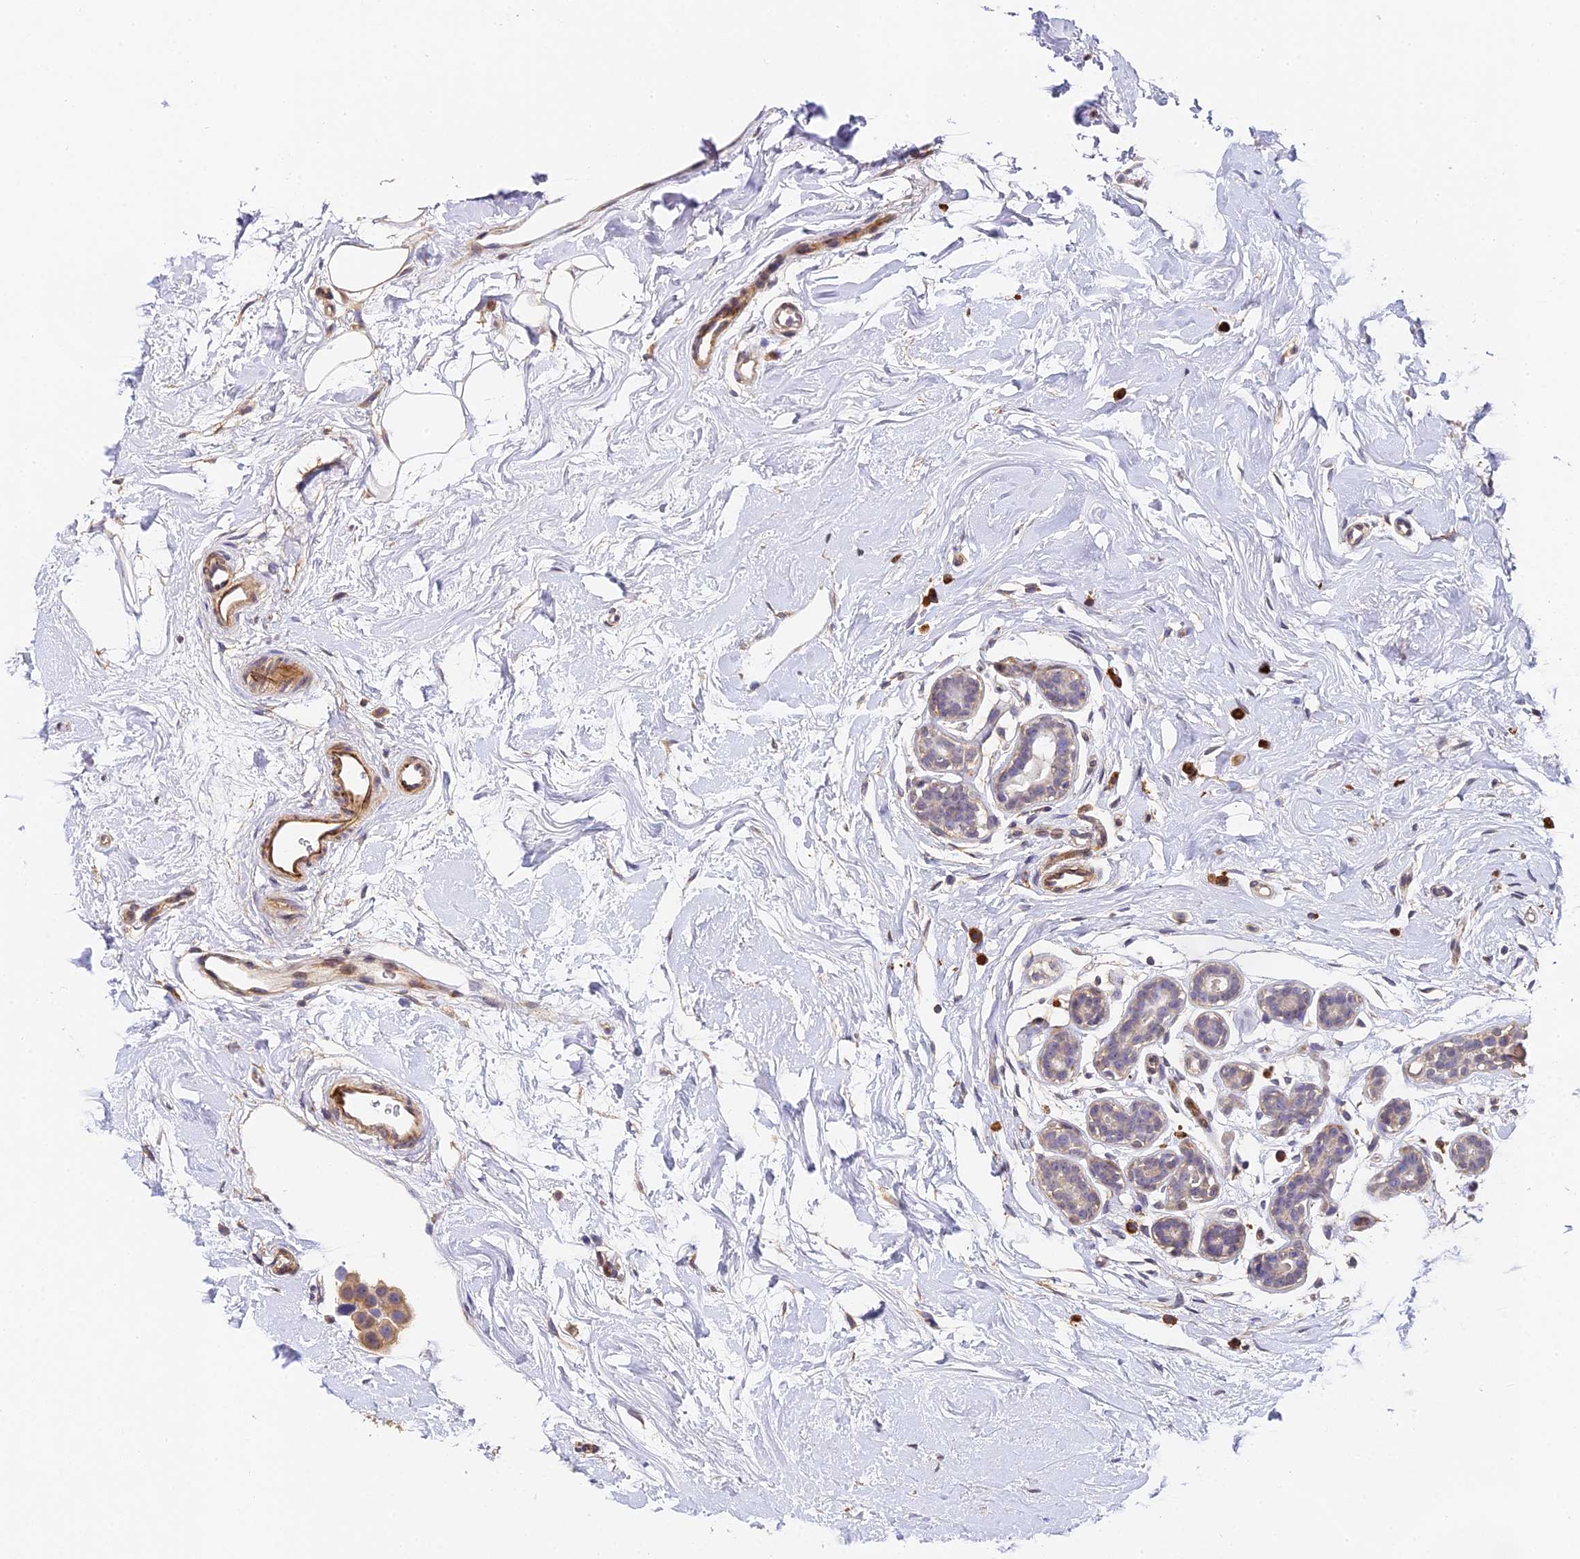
{"staining": {"intensity": "weak", "quantity": ">75%", "location": "cytoplasmic/membranous"}, "tissue": "breast cancer", "cell_type": "Tumor cells", "image_type": "cancer", "snomed": [{"axis": "morphology", "description": "Normal tissue, NOS"}, {"axis": "morphology", "description": "Duct carcinoma"}, {"axis": "topography", "description": "Breast"}], "caption": "DAB immunohistochemical staining of human breast cancer (invasive ductal carcinoma) exhibits weak cytoplasmic/membranous protein expression in approximately >75% of tumor cells.", "gene": "SLC11A1", "patient": {"sex": "female", "age": 39}}